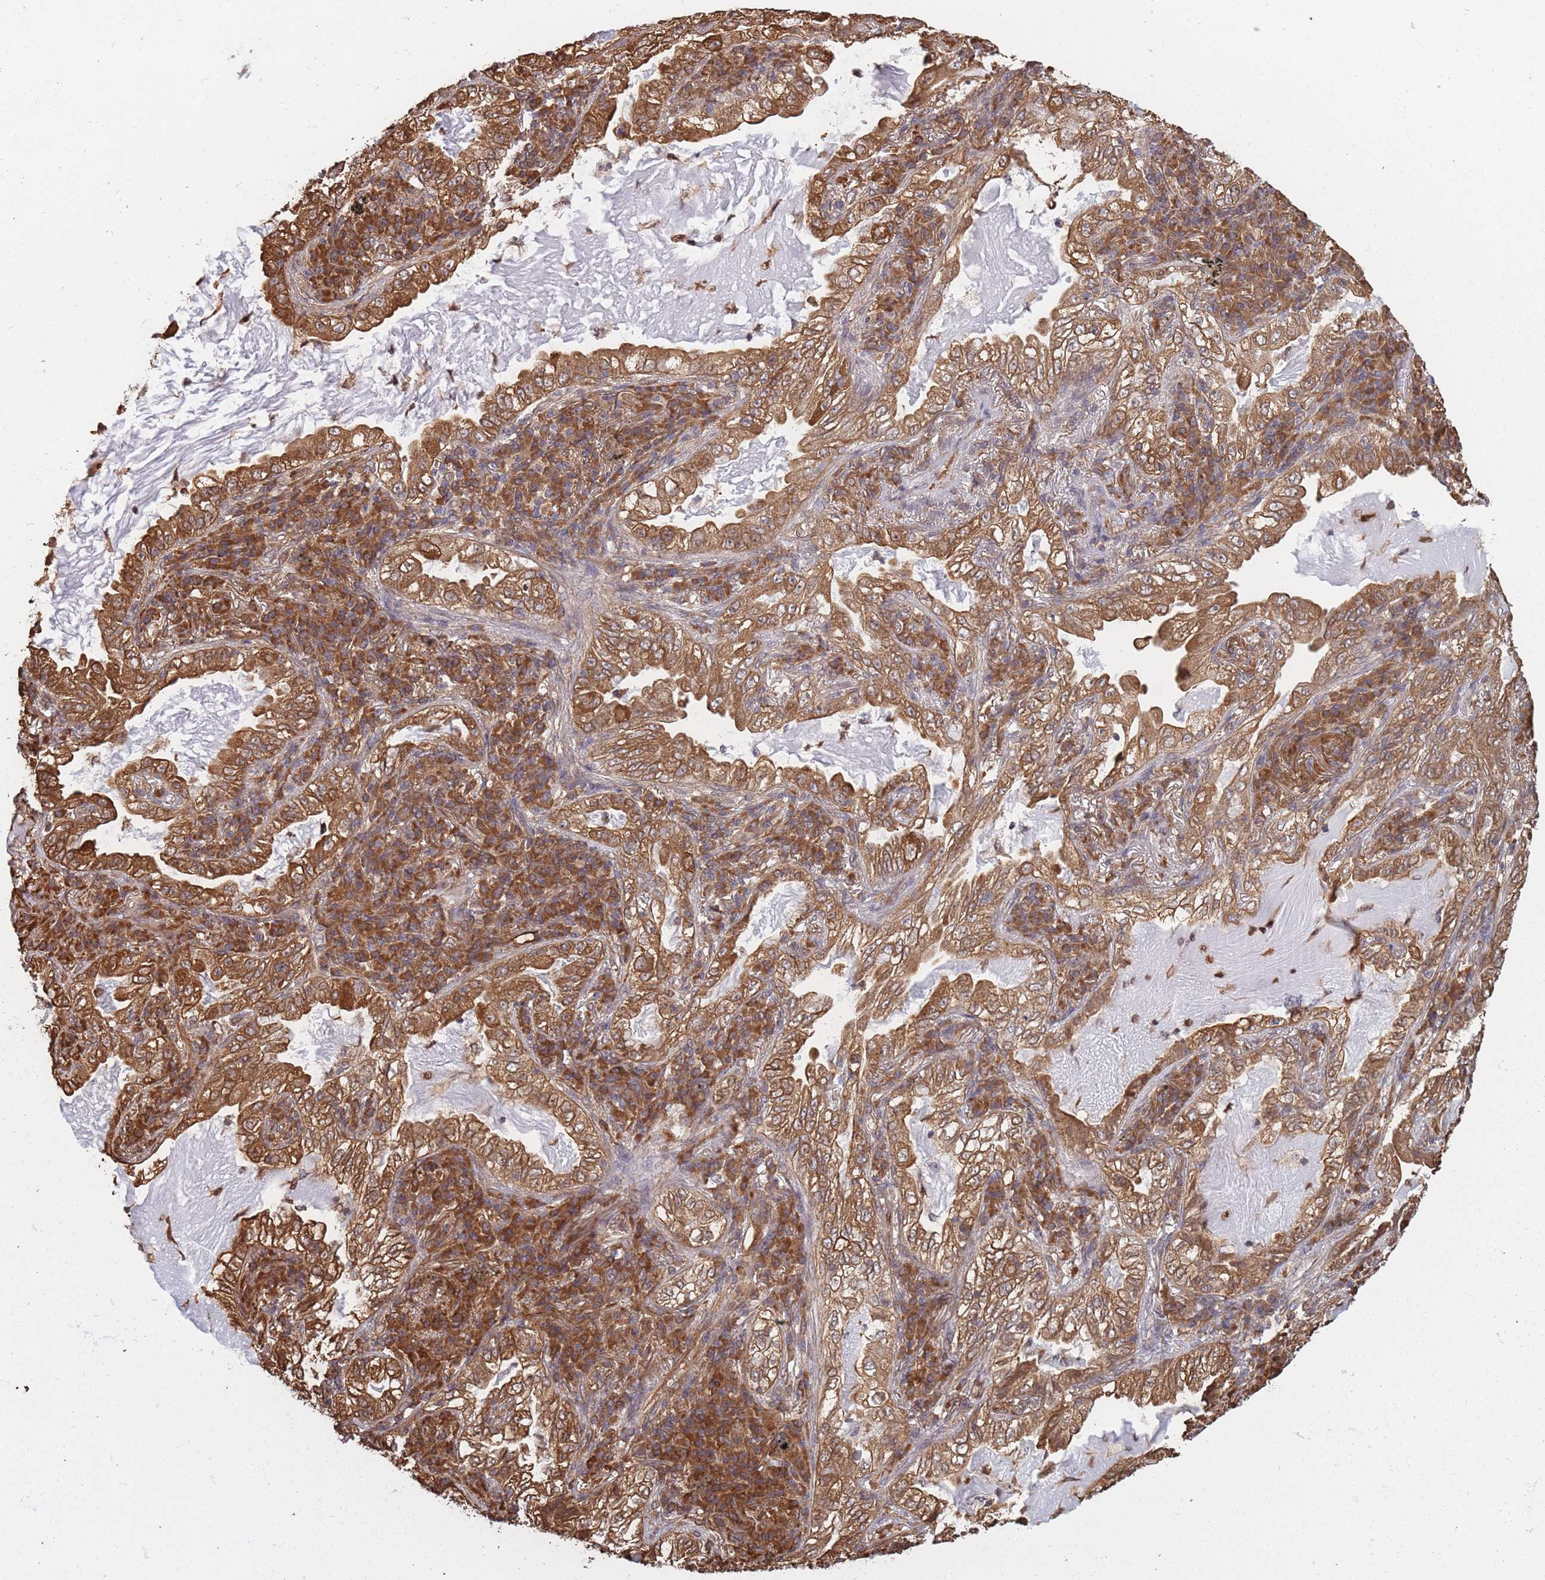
{"staining": {"intensity": "moderate", "quantity": ">75%", "location": "cytoplasmic/membranous"}, "tissue": "lung cancer", "cell_type": "Tumor cells", "image_type": "cancer", "snomed": [{"axis": "morphology", "description": "Adenocarcinoma, NOS"}, {"axis": "topography", "description": "Lung"}], "caption": "Human lung cancer stained with a brown dye shows moderate cytoplasmic/membranous positive expression in approximately >75% of tumor cells.", "gene": "ARL13B", "patient": {"sex": "female", "age": 73}}